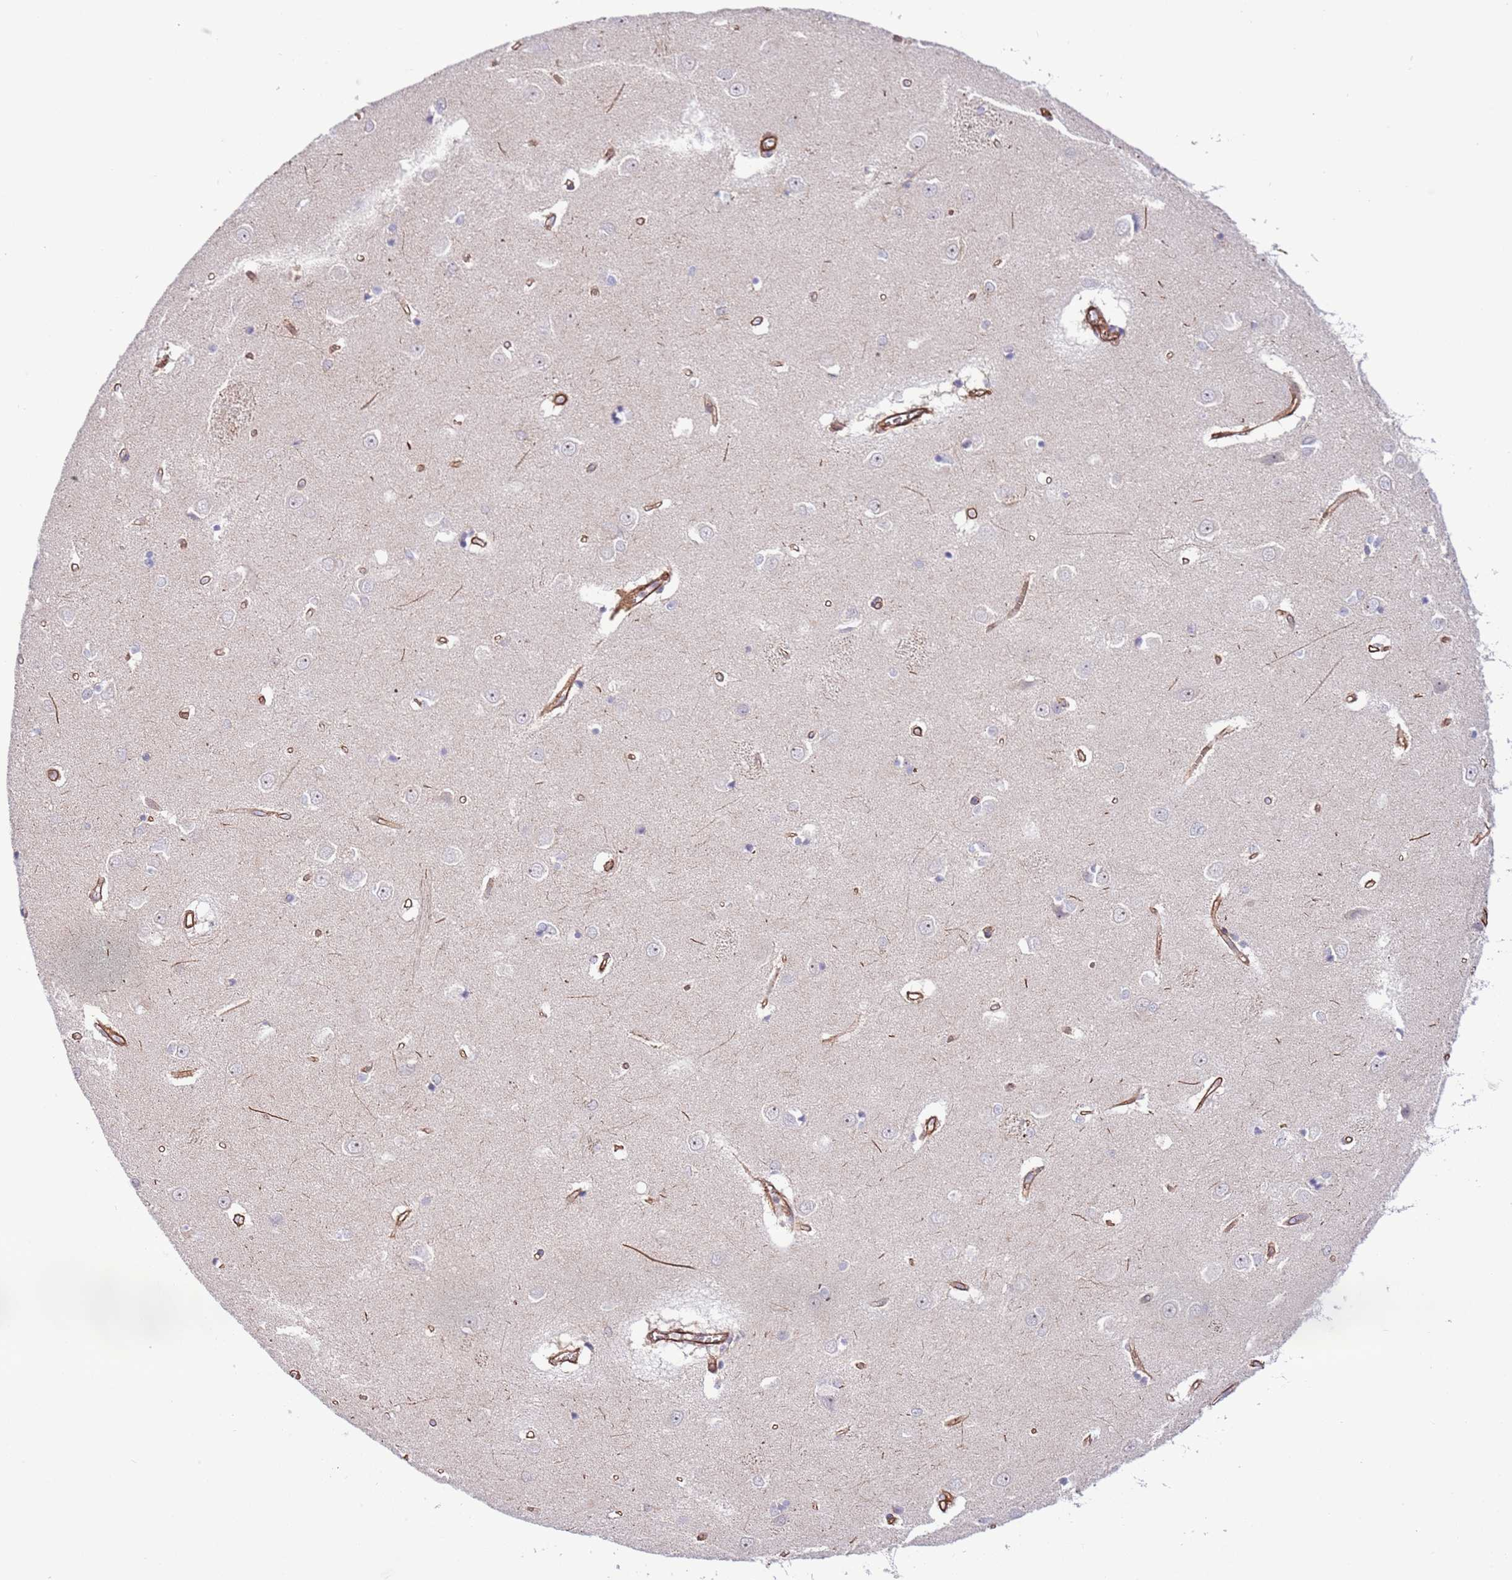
{"staining": {"intensity": "negative", "quantity": "none", "location": "none"}, "tissue": "caudate", "cell_type": "Glial cells", "image_type": "normal", "snomed": [{"axis": "morphology", "description": "Normal tissue, NOS"}, {"axis": "topography", "description": "Lateral ventricle wall"}], "caption": "IHC of benign human caudate displays no staining in glial cells. Brightfield microscopy of IHC stained with DAB (3,3'-diaminobenzidine) (brown) and hematoxylin (blue), captured at high magnification.", "gene": "NEK3", "patient": {"sex": "male", "age": 37}}